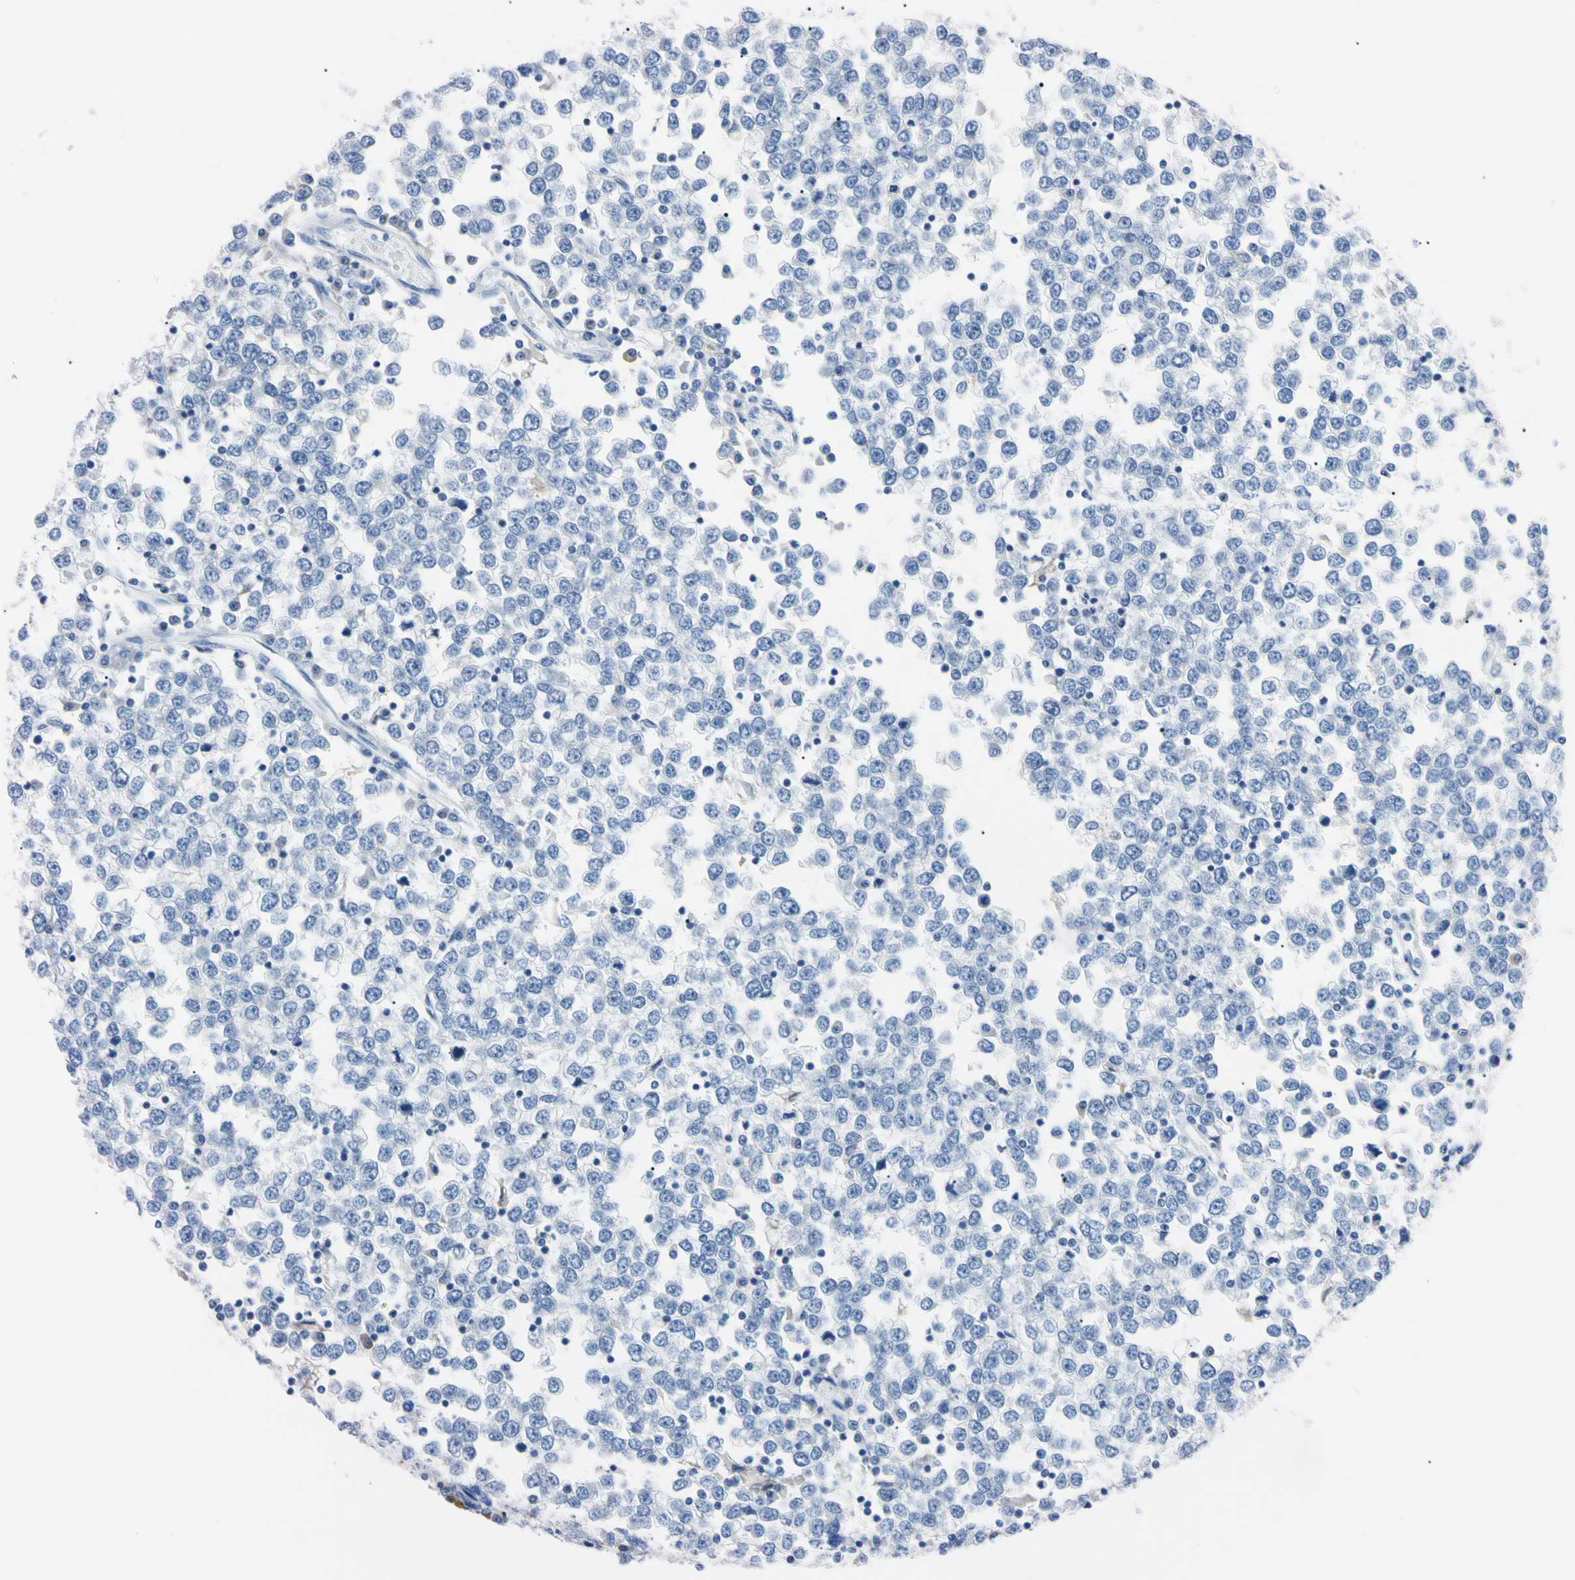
{"staining": {"intensity": "negative", "quantity": "none", "location": "none"}, "tissue": "testis cancer", "cell_type": "Tumor cells", "image_type": "cancer", "snomed": [{"axis": "morphology", "description": "Seminoma, NOS"}, {"axis": "topography", "description": "Testis"}], "caption": "Immunohistochemistry image of seminoma (testis) stained for a protein (brown), which exhibits no staining in tumor cells.", "gene": "NCF4", "patient": {"sex": "male", "age": 65}}